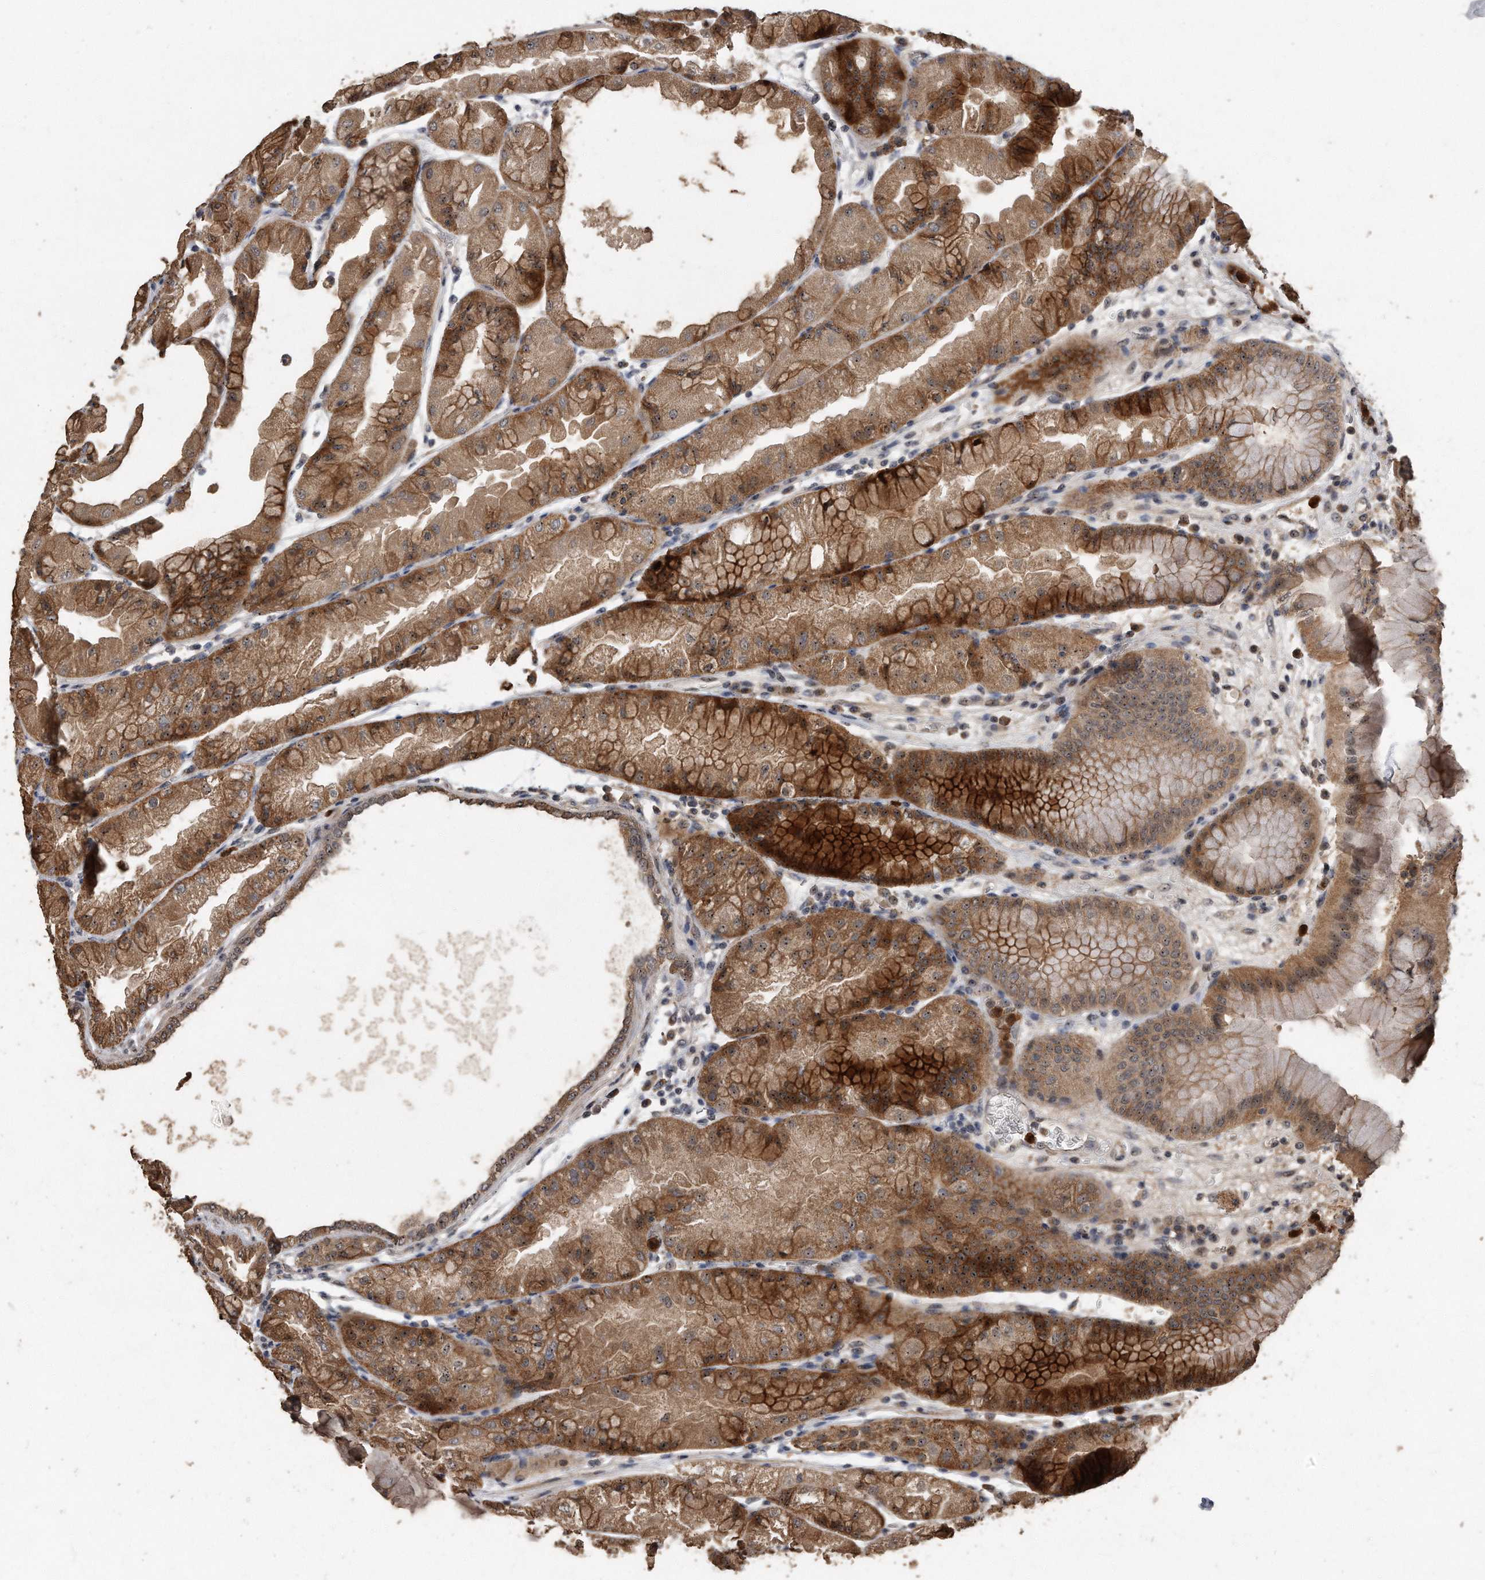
{"staining": {"intensity": "moderate", "quantity": ">75%", "location": "cytoplasmic/membranous,nuclear"}, "tissue": "stomach", "cell_type": "Glandular cells", "image_type": "normal", "snomed": [{"axis": "morphology", "description": "Normal tissue, NOS"}, {"axis": "topography", "description": "Stomach, upper"}], "caption": "IHC of benign stomach reveals medium levels of moderate cytoplasmic/membranous,nuclear expression in about >75% of glandular cells.", "gene": "PELO", "patient": {"sex": "male", "age": 47}}